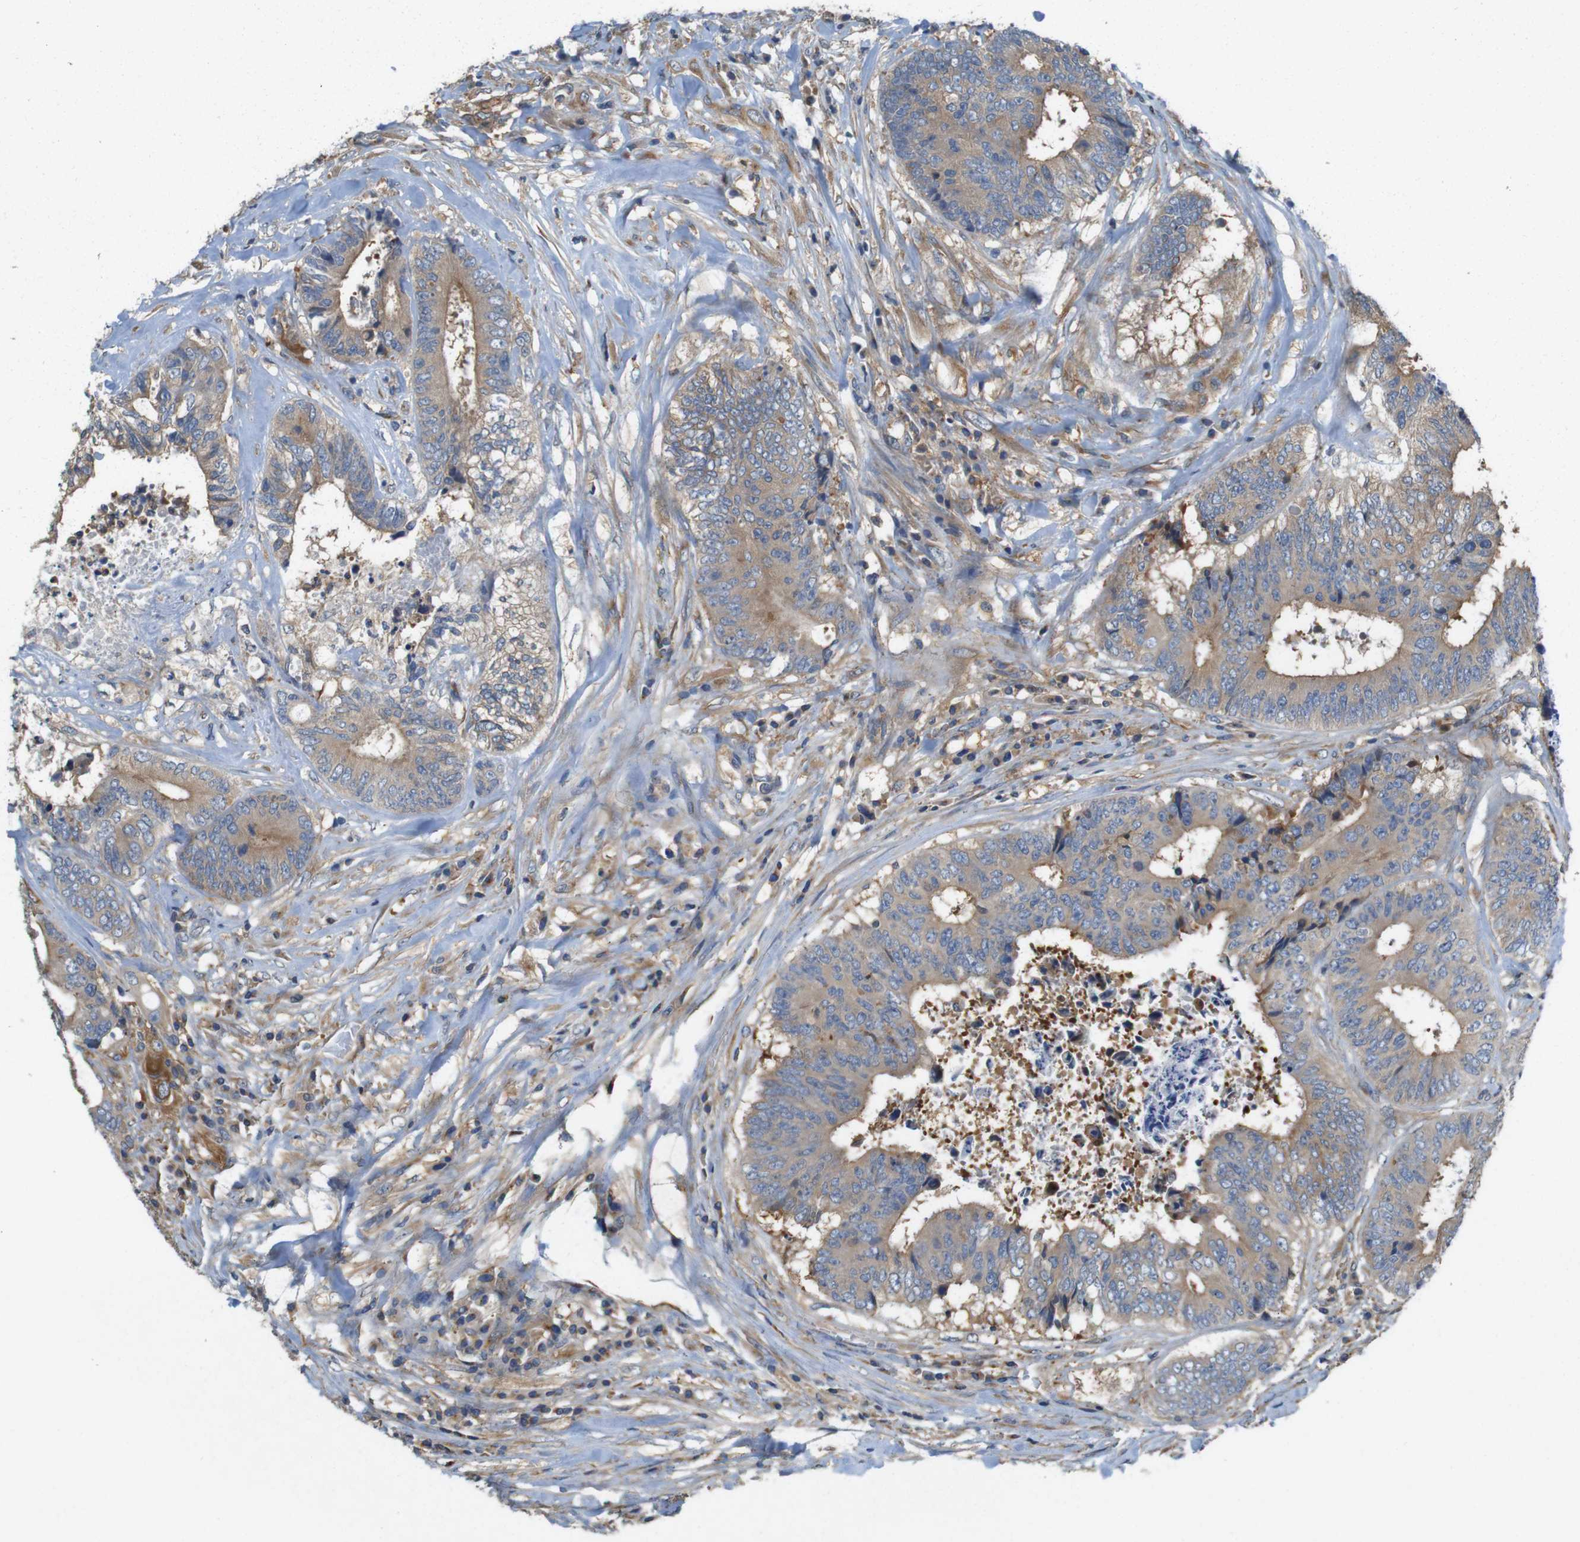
{"staining": {"intensity": "moderate", "quantity": ">75%", "location": "cytoplasmic/membranous"}, "tissue": "colorectal cancer", "cell_type": "Tumor cells", "image_type": "cancer", "snomed": [{"axis": "morphology", "description": "Adenocarcinoma, NOS"}, {"axis": "topography", "description": "Rectum"}], "caption": "Colorectal adenocarcinoma stained for a protein (brown) displays moderate cytoplasmic/membranous positive expression in approximately >75% of tumor cells.", "gene": "DCTN1", "patient": {"sex": "male", "age": 72}}